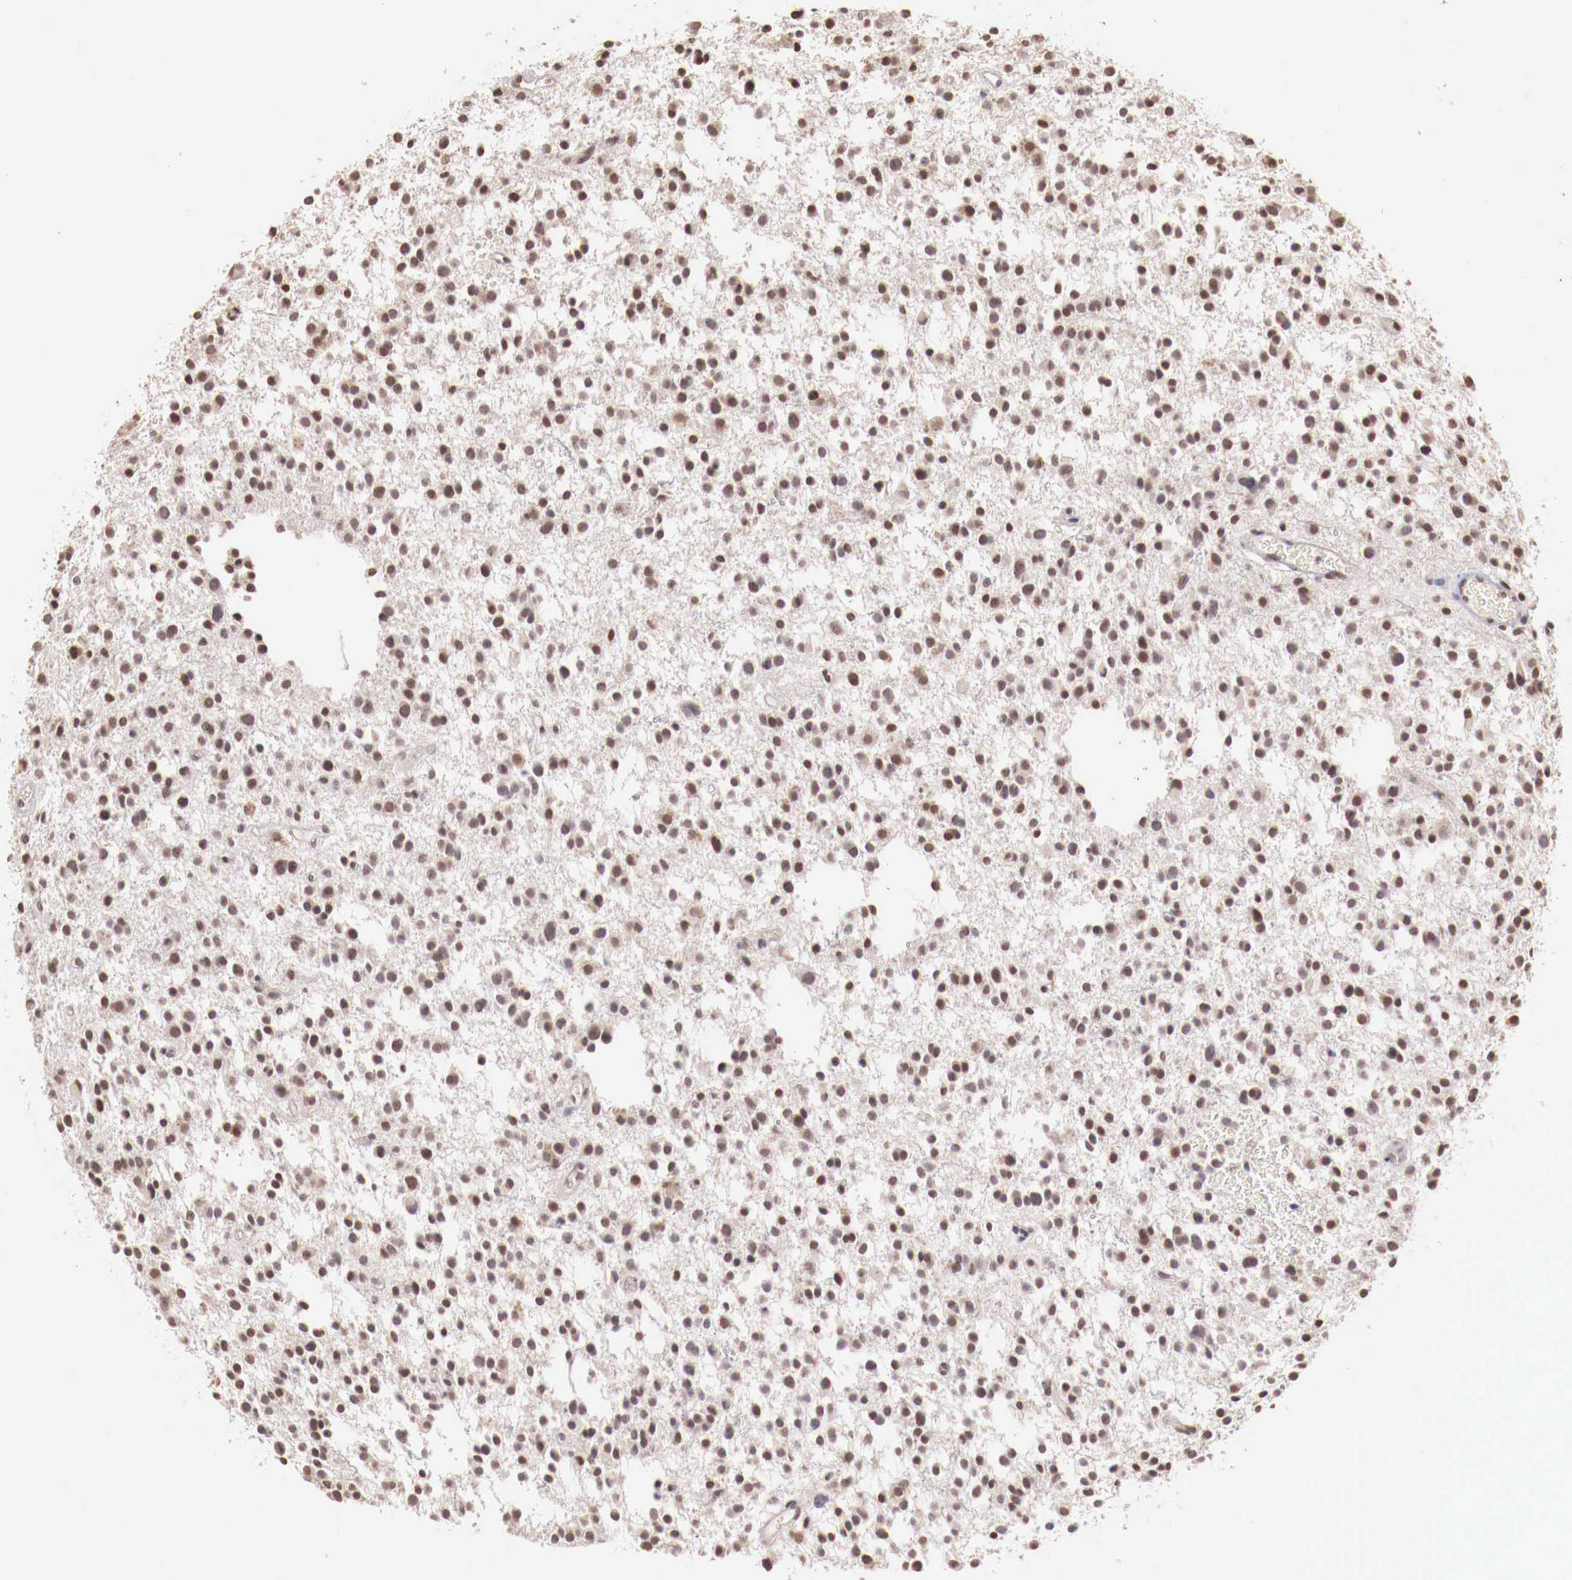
{"staining": {"intensity": "weak", "quantity": "25%-75%", "location": "nuclear"}, "tissue": "glioma", "cell_type": "Tumor cells", "image_type": "cancer", "snomed": [{"axis": "morphology", "description": "Glioma, malignant, Low grade"}, {"axis": "topography", "description": "Brain"}], "caption": "Malignant low-grade glioma was stained to show a protein in brown. There is low levels of weak nuclear staining in about 25%-75% of tumor cells. The protein is stained brown, and the nuclei are stained in blue (DAB IHC with brightfield microscopy, high magnification).", "gene": "SP1", "patient": {"sex": "female", "age": 36}}